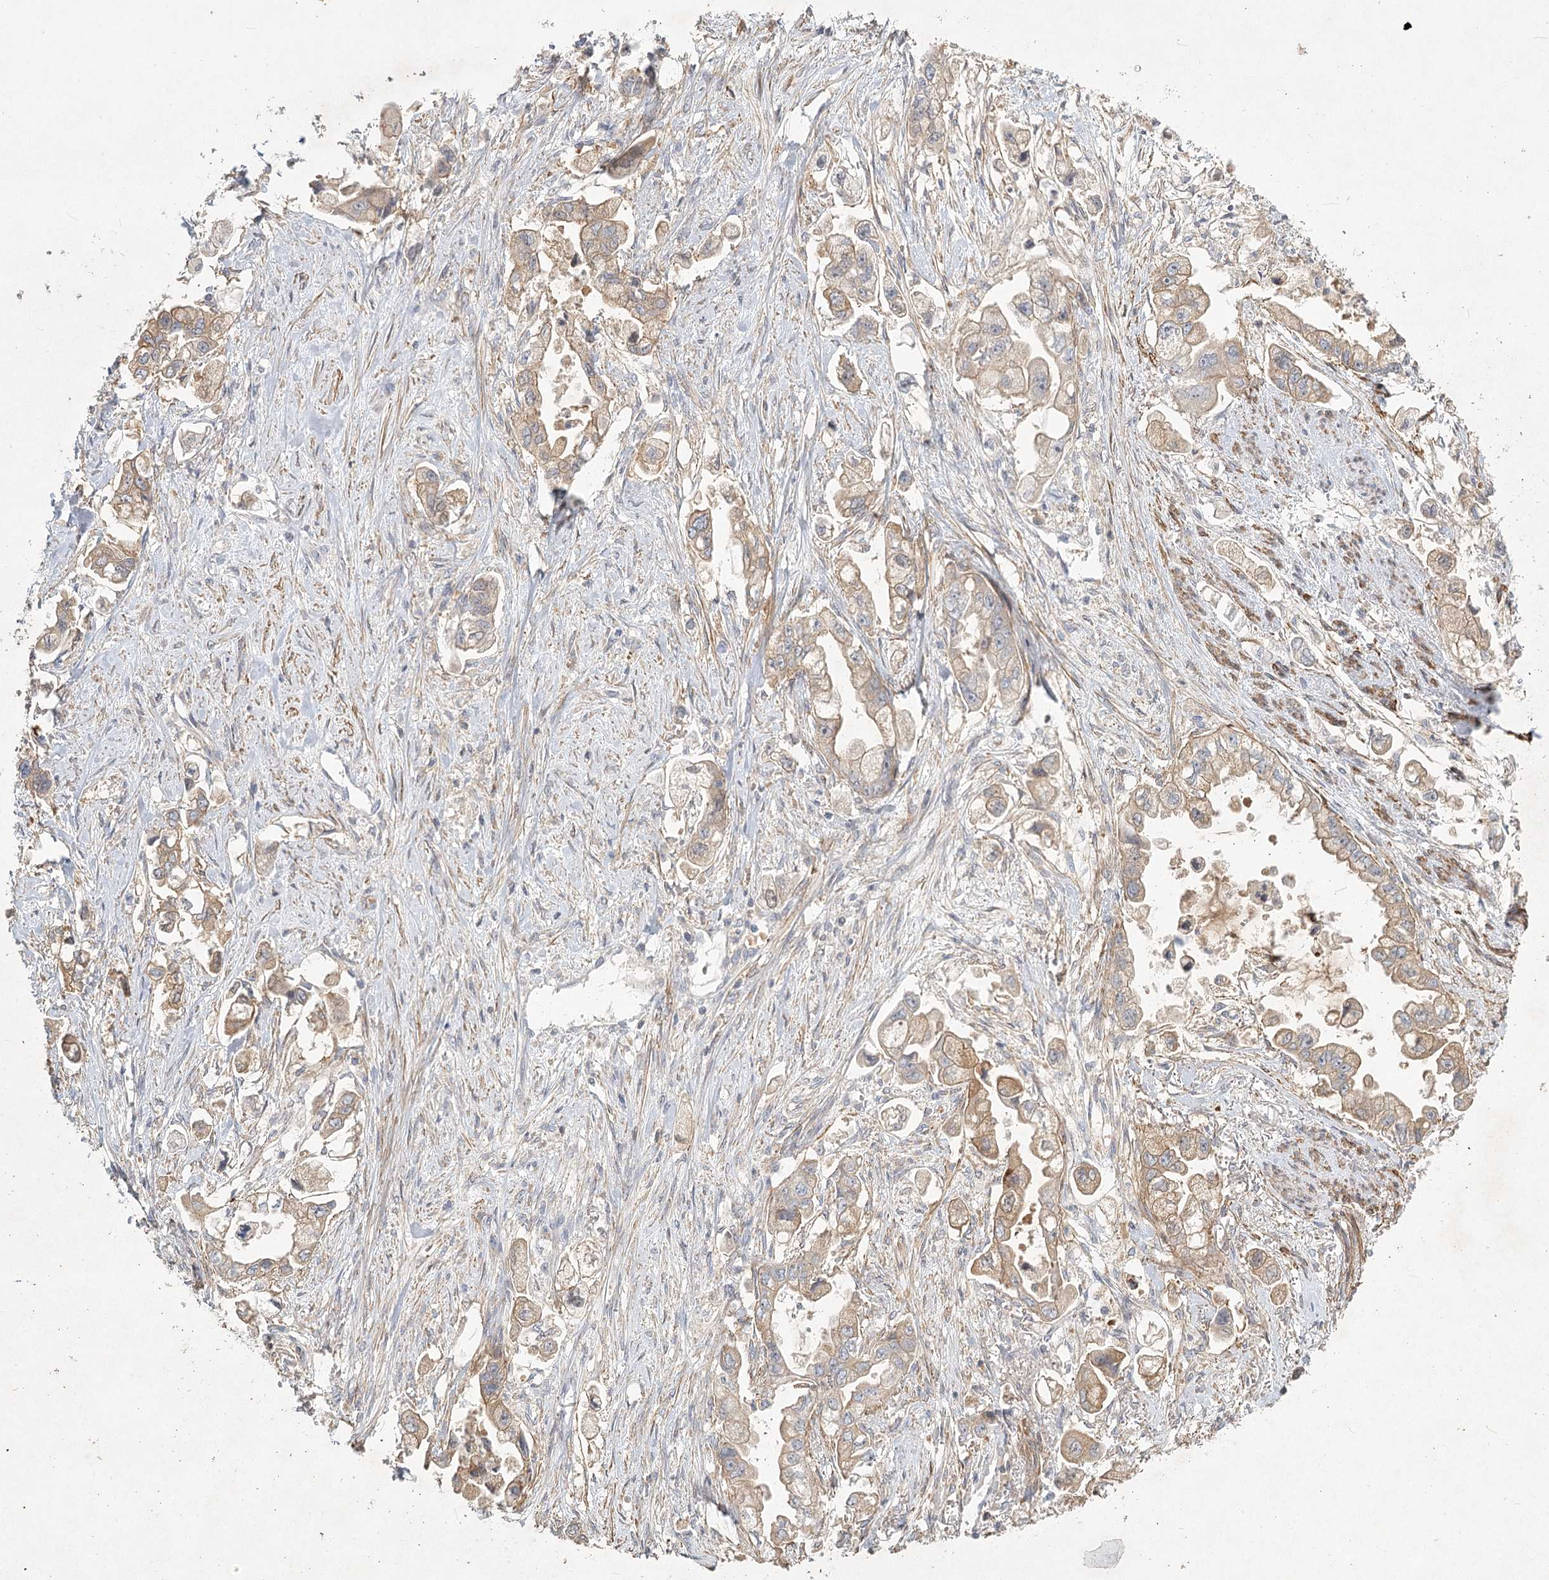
{"staining": {"intensity": "weak", "quantity": ">75%", "location": "cytoplasmic/membranous"}, "tissue": "stomach cancer", "cell_type": "Tumor cells", "image_type": "cancer", "snomed": [{"axis": "morphology", "description": "Adenocarcinoma, NOS"}, {"axis": "topography", "description": "Stomach"}], "caption": "Stomach cancer stained with a brown dye demonstrates weak cytoplasmic/membranous positive expression in about >75% of tumor cells.", "gene": "INPP4B", "patient": {"sex": "male", "age": 62}}